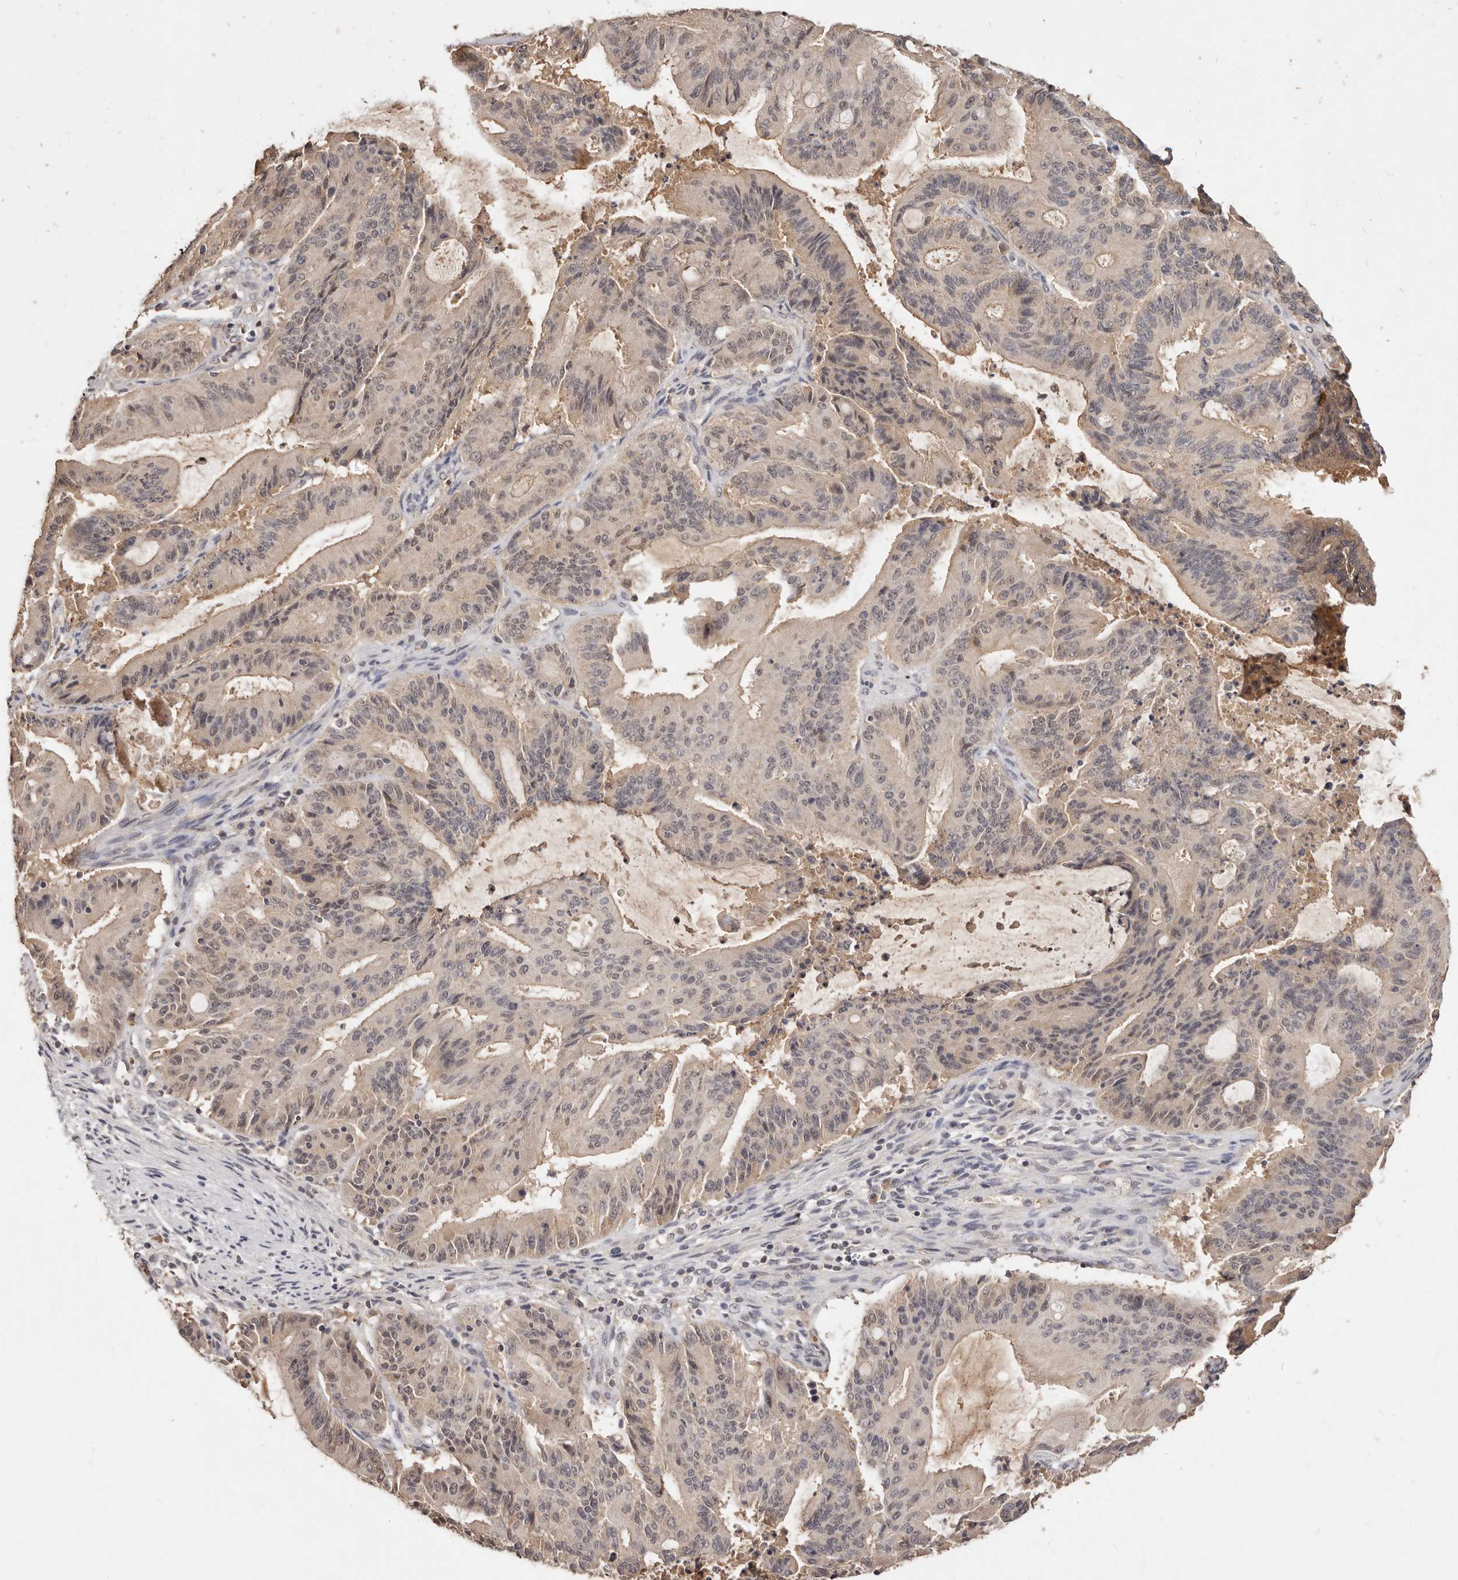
{"staining": {"intensity": "weak", "quantity": "25%-75%", "location": "cytoplasmic/membranous,nuclear"}, "tissue": "liver cancer", "cell_type": "Tumor cells", "image_type": "cancer", "snomed": [{"axis": "morphology", "description": "Normal tissue, NOS"}, {"axis": "morphology", "description": "Cholangiocarcinoma"}, {"axis": "topography", "description": "Liver"}, {"axis": "topography", "description": "Peripheral nerve tissue"}], "caption": "This histopathology image displays immunohistochemistry (IHC) staining of human liver cancer (cholangiocarcinoma), with low weak cytoplasmic/membranous and nuclear staining in about 25%-75% of tumor cells.", "gene": "TSPAN13", "patient": {"sex": "female", "age": 73}}